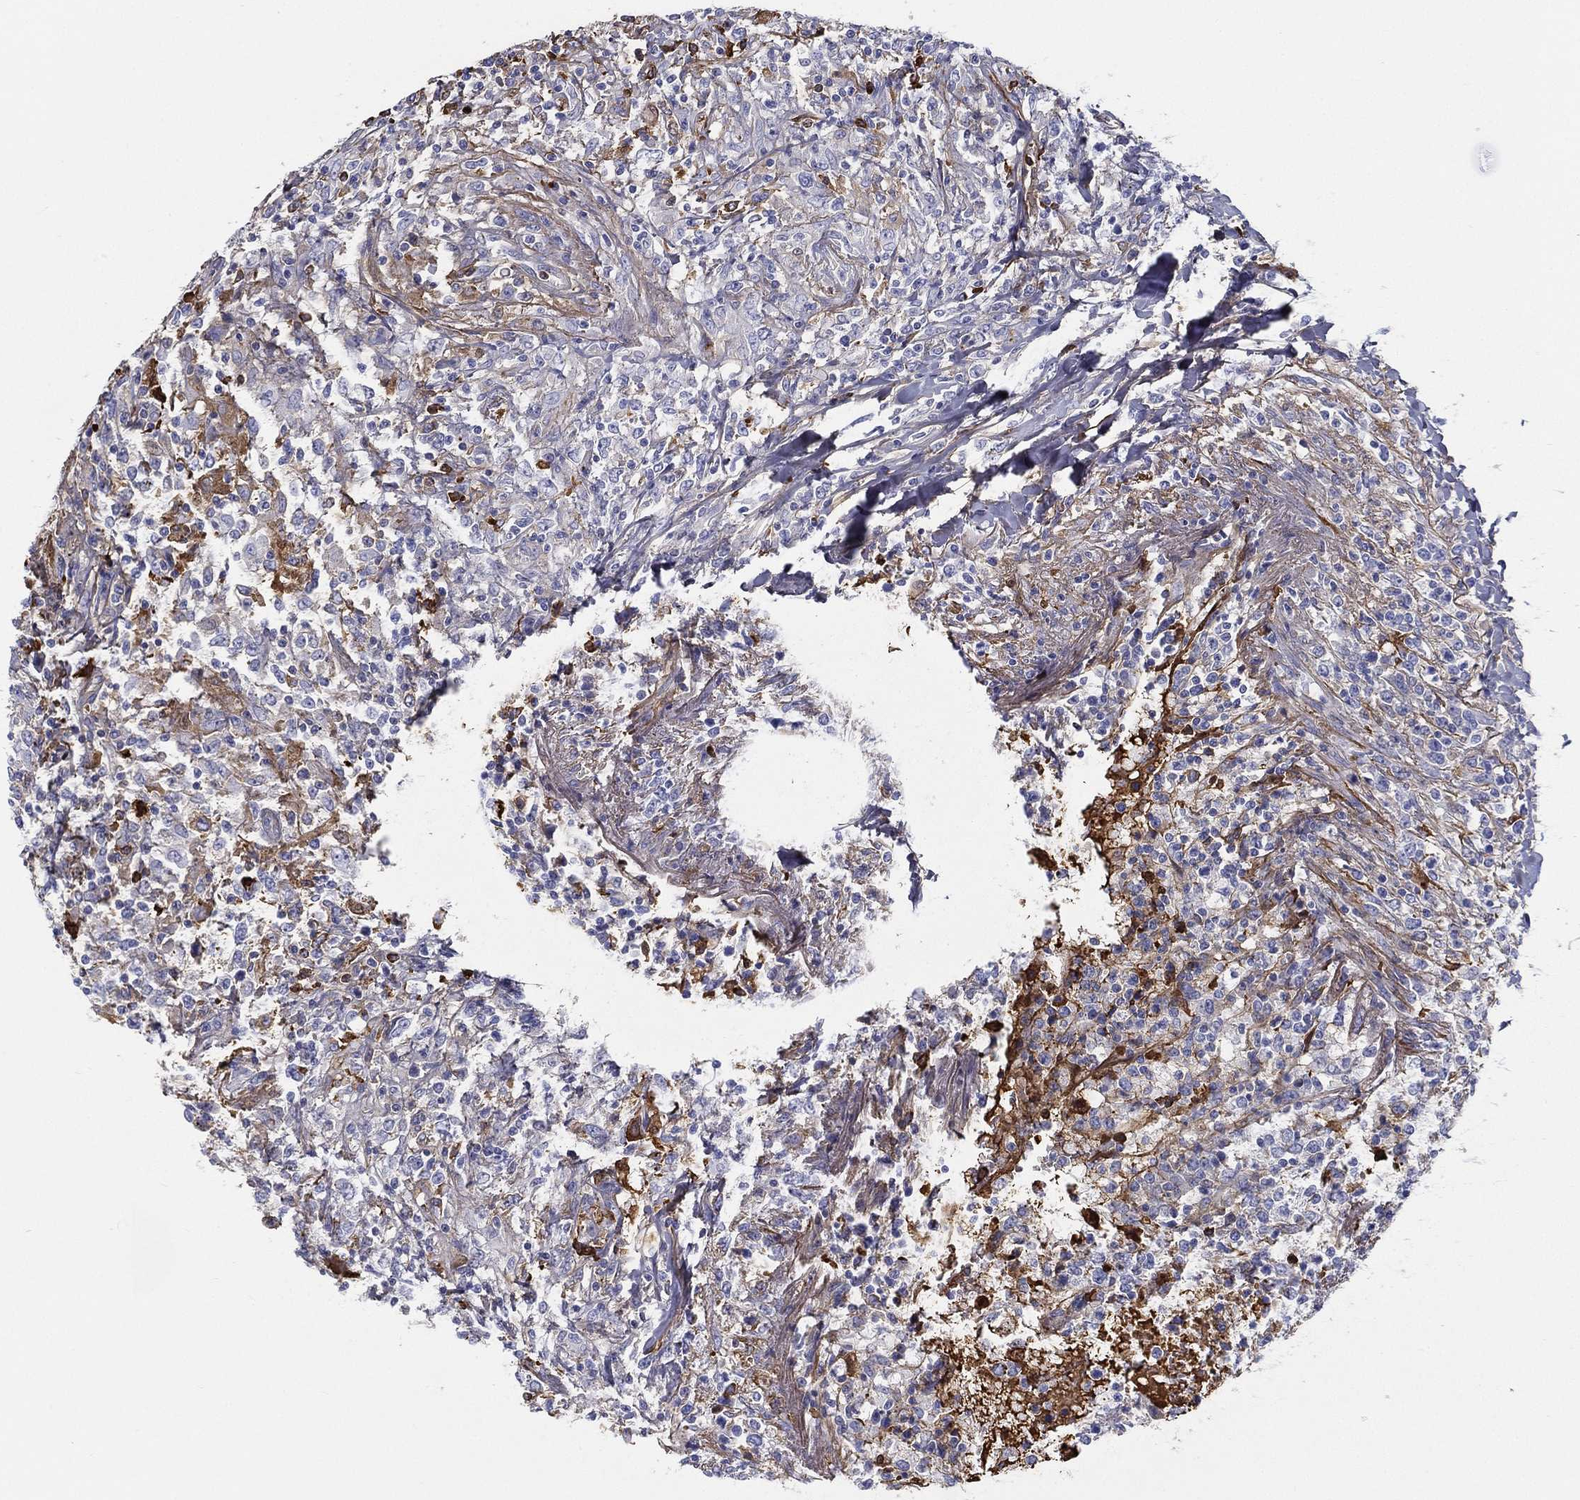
{"staining": {"intensity": "negative", "quantity": "none", "location": "none"}, "tissue": "lymphoma", "cell_type": "Tumor cells", "image_type": "cancer", "snomed": [{"axis": "morphology", "description": "Malignant lymphoma, non-Hodgkin's type, High grade"}, {"axis": "topography", "description": "Lung"}], "caption": "Tumor cells show no significant protein positivity in high-grade malignant lymphoma, non-Hodgkin's type. Brightfield microscopy of IHC stained with DAB (3,3'-diaminobenzidine) (brown) and hematoxylin (blue), captured at high magnification.", "gene": "IFNB1", "patient": {"sex": "male", "age": 79}}